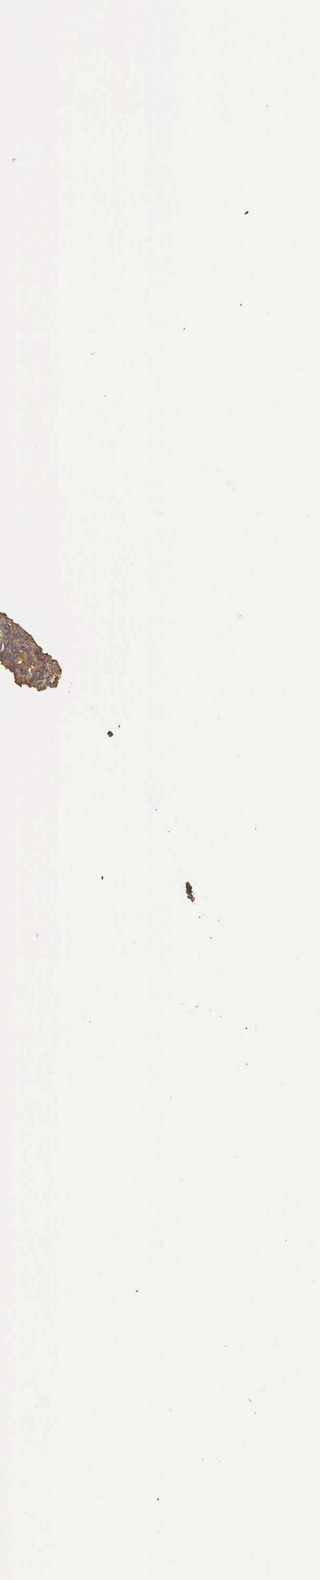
{"staining": {"intensity": "moderate", "quantity": "25%-75%", "location": "cytoplasmic/membranous"}, "tissue": "skin cancer", "cell_type": "Tumor cells", "image_type": "cancer", "snomed": [{"axis": "morphology", "description": "Basal cell carcinoma"}, {"axis": "topography", "description": "Skin"}], "caption": "Skin cancer (basal cell carcinoma) tissue displays moderate cytoplasmic/membranous expression in approximately 25%-75% of tumor cells, visualized by immunohistochemistry.", "gene": "PIR", "patient": {"sex": "female", "age": 81}}